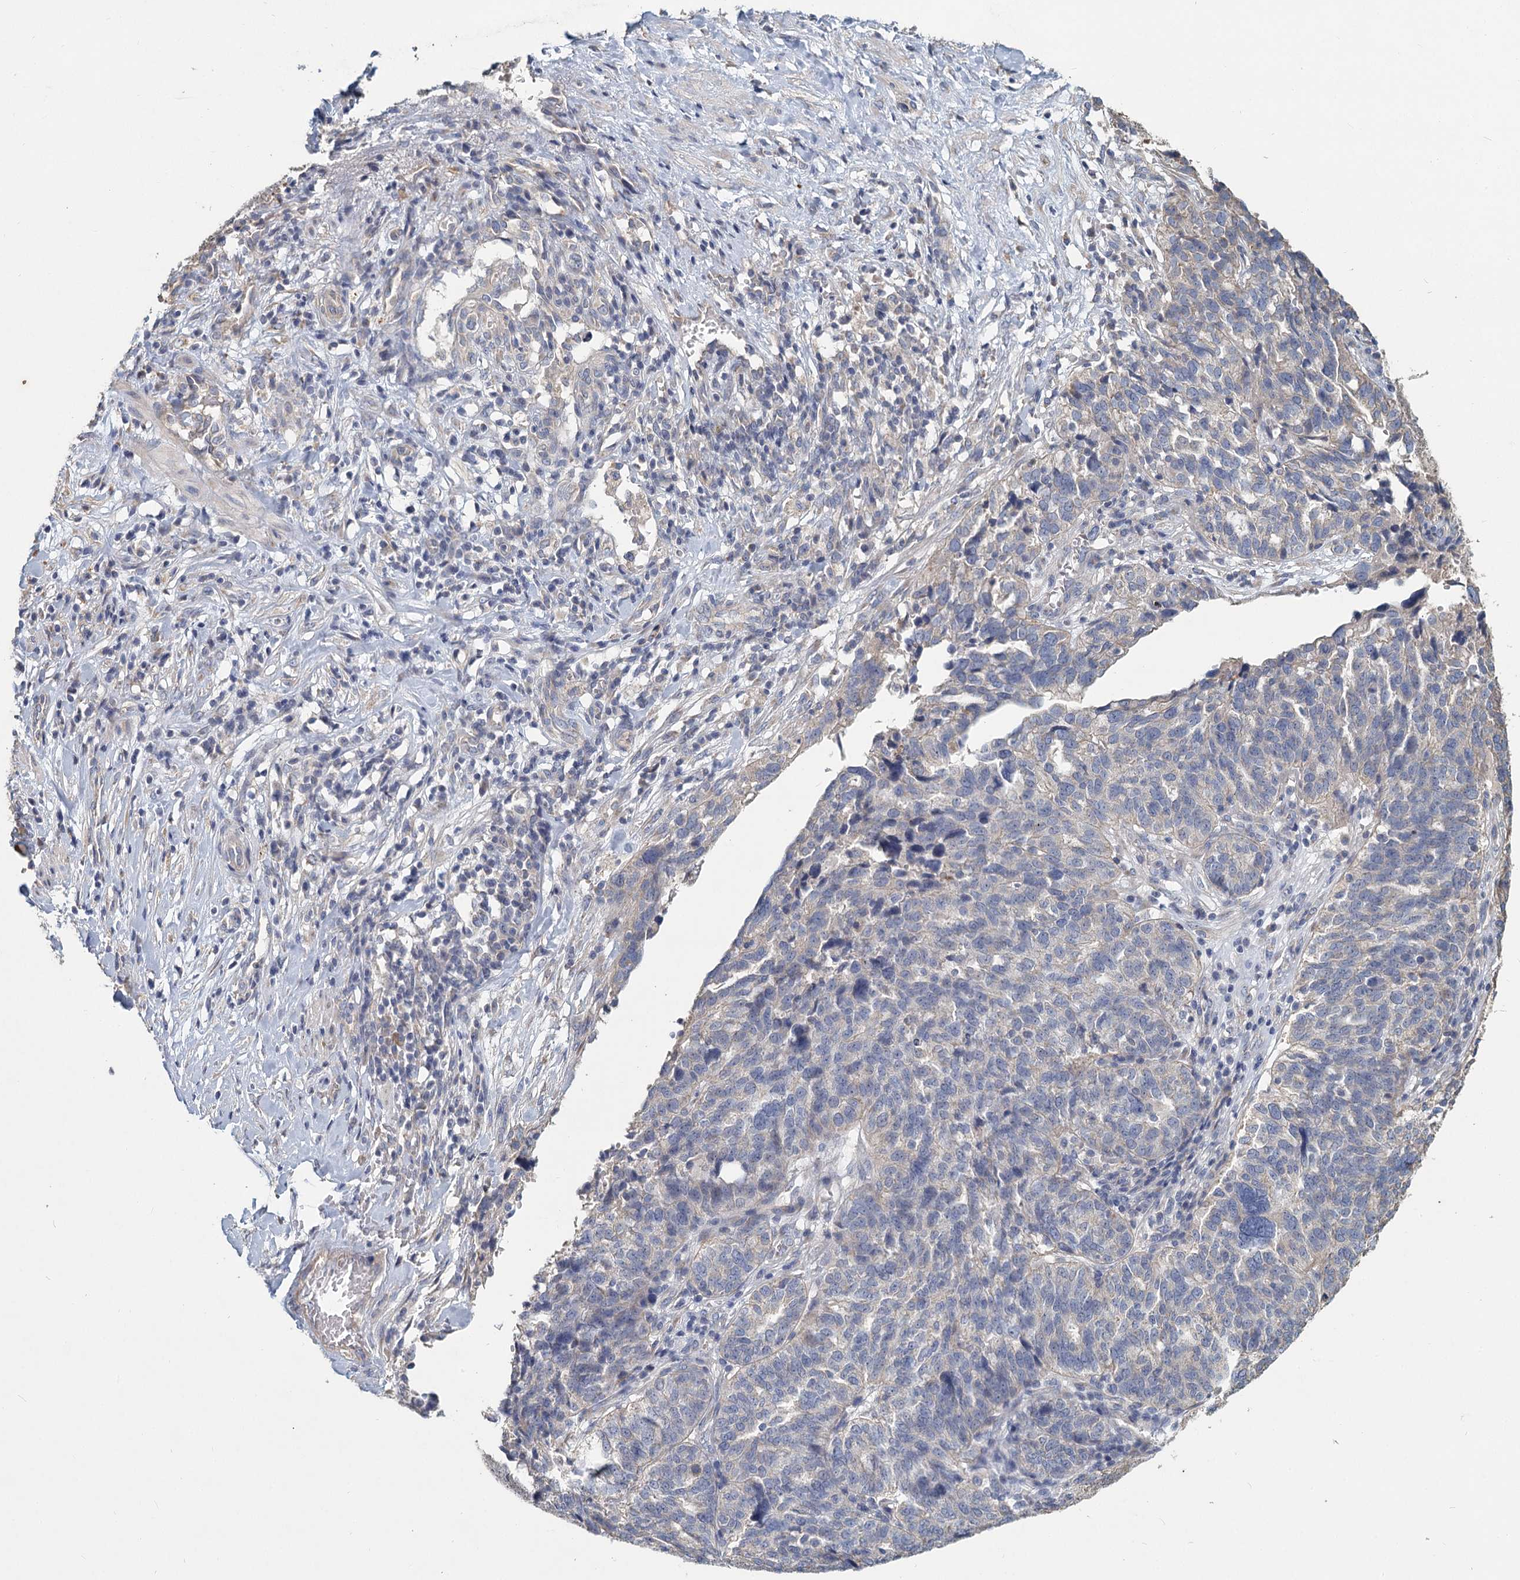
{"staining": {"intensity": "negative", "quantity": "none", "location": "none"}, "tissue": "ovarian cancer", "cell_type": "Tumor cells", "image_type": "cancer", "snomed": [{"axis": "morphology", "description": "Cystadenocarcinoma, serous, NOS"}, {"axis": "topography", "description": "Ovary"}], "caption": "High magnification brightfield microscopy of ovarian serous cystadenocarcinoma stained with DAB (brown) and counterstained with hematoxylin (blue): tumor cells show no significant positivity.", "gene": "HES2", "patient": {"sex": "female", "age": 59}}